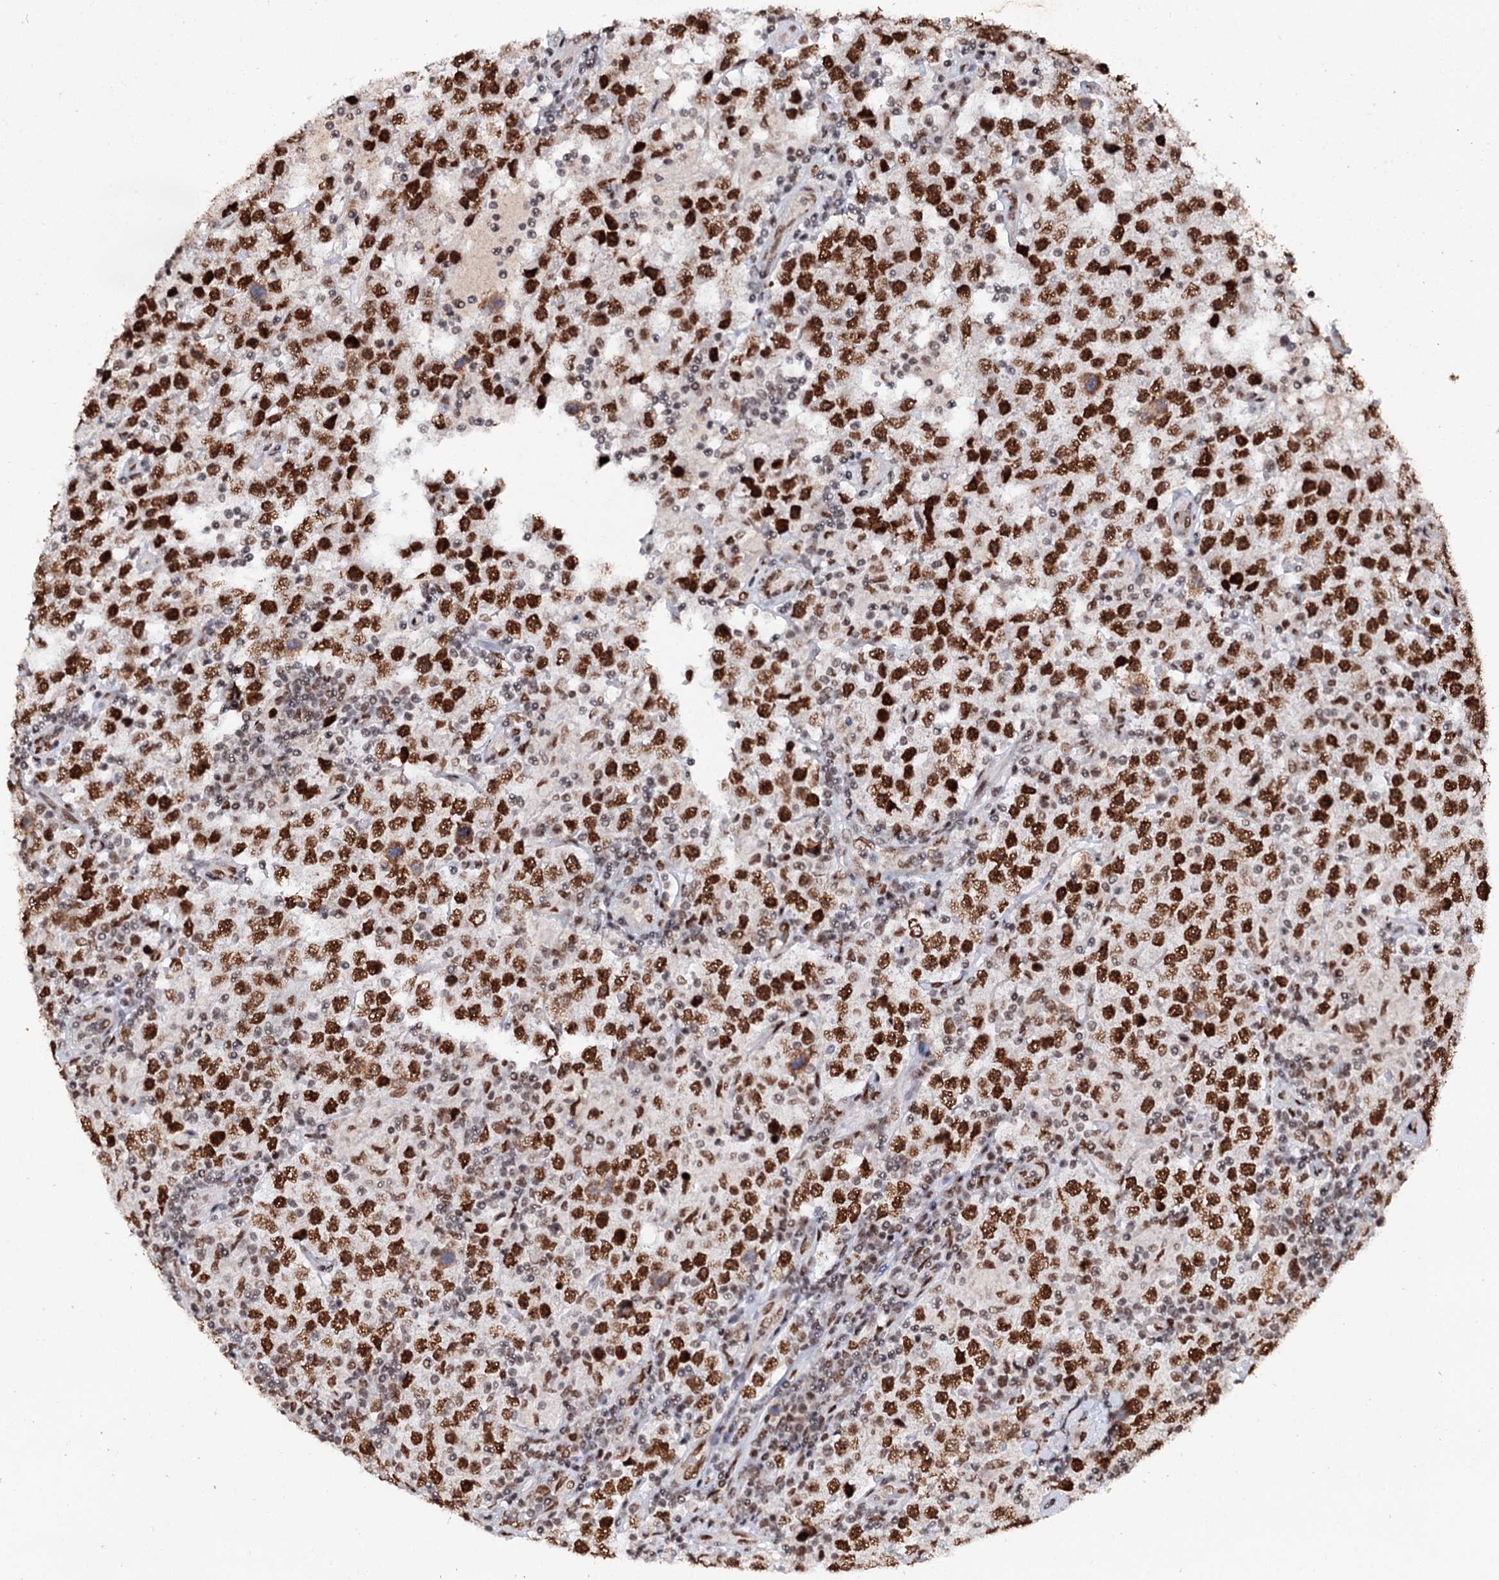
{"staining": {"intensity": "strong", "quantity": ">75%", "location": "nuclear"}, "tissue": "testis cancer", "cell_type": "Tumor cells", "image_type": "cancer", "snomed": [{"axis": "morphology", "description": "Normal tissue, NOS"}, {"axis": "morphology", "description": "Urothelial carcinoma, High grade"}, {"axis": "morphology", "description": "Seminoma, NOS"}, {"axis": "morphology", "description": "Carcinoma, Embryonal, NOS"}, {"axis": "topography", "description": "Urinary bladder"}, {"axis": "topography", "description": "Testis"}], "caption": "Testis cancer stained with a brown dye reveals strong nuclear positive staining in approximately >75% of tumor cells.", "gene": "MATR3", "patient": {"sex": "male", "age": 41}}